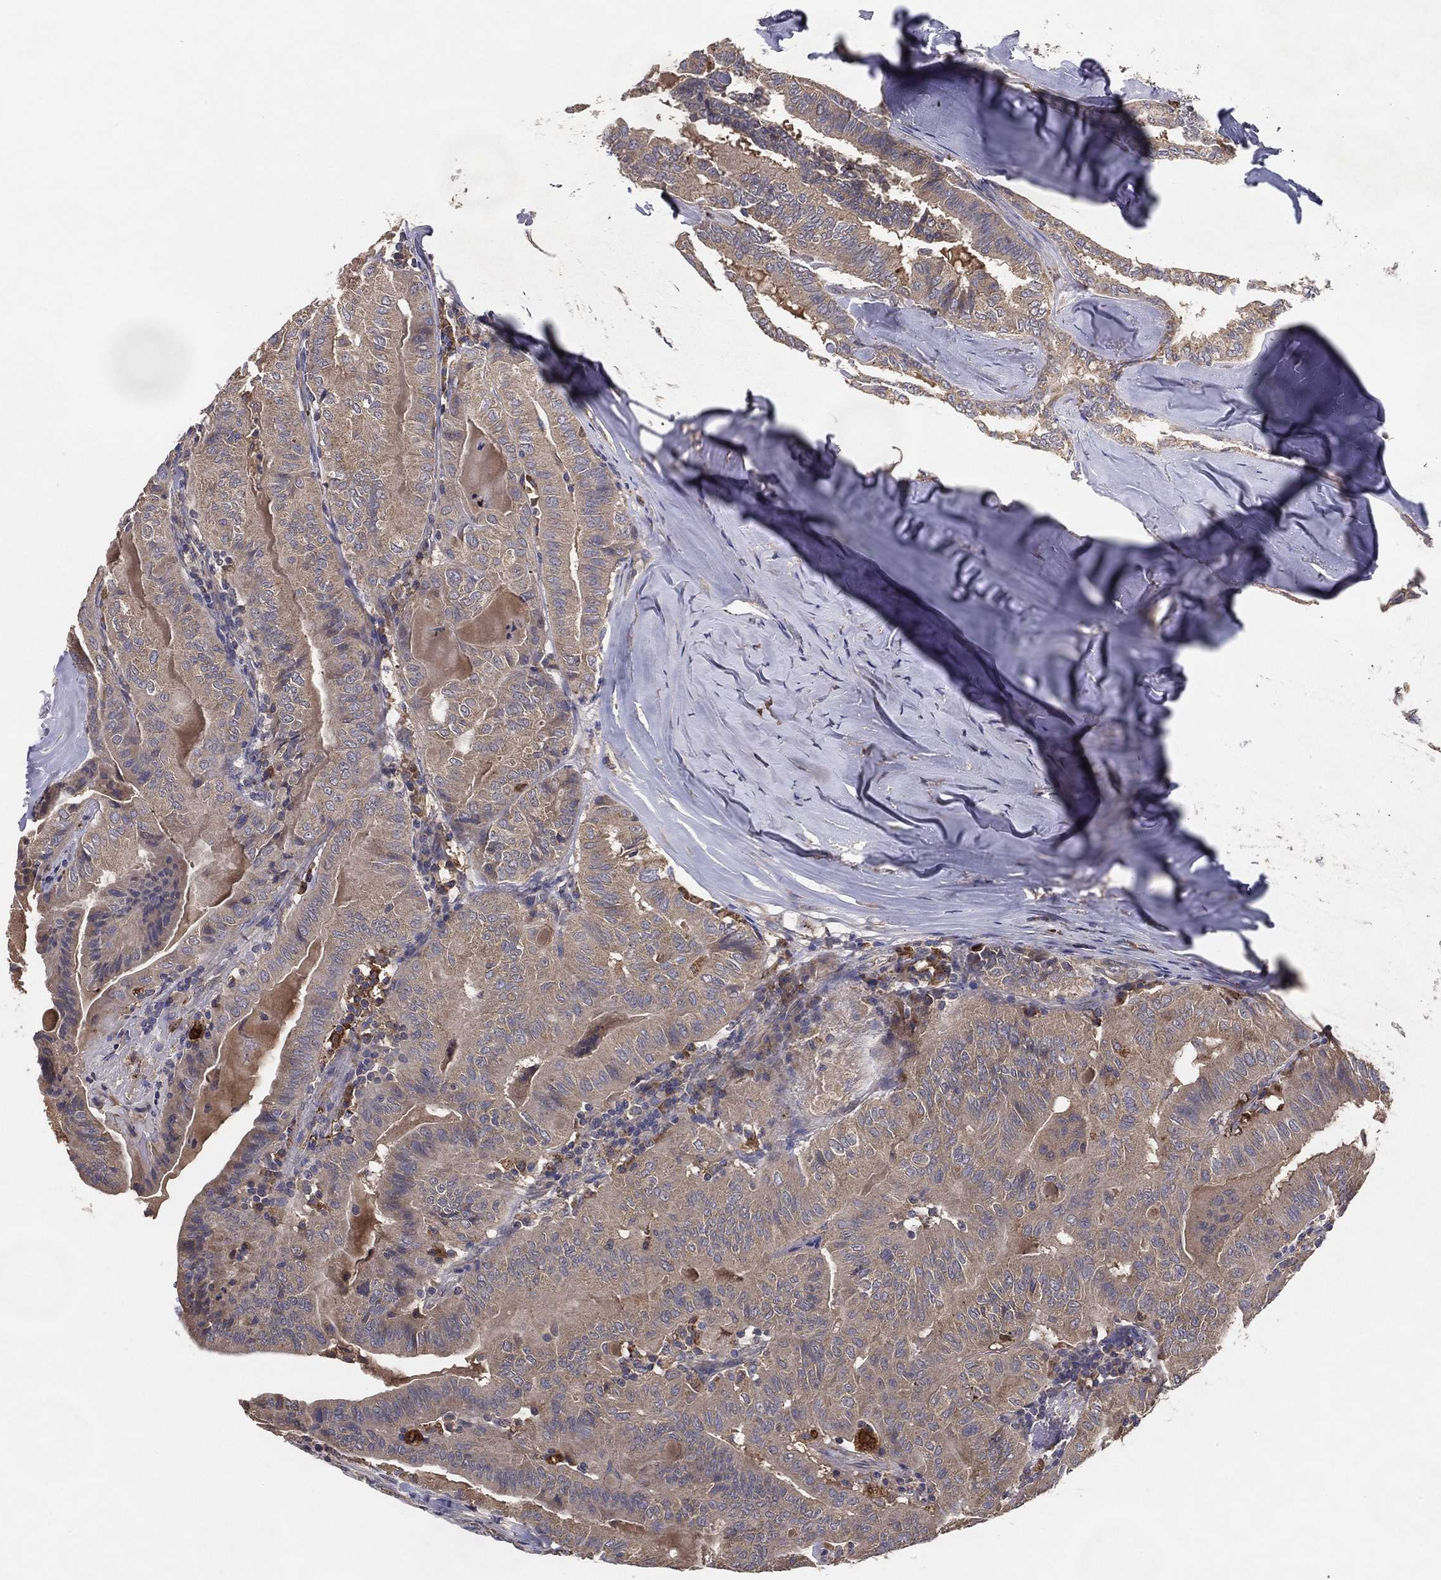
{"staining": {"intensity": "weak", "quantity": ">75%", "location": "cytoplasmic/membranous"}, "tissue": "thyroid cancer", "cell_type": "Tumor cells", "image_type": "cancer", "snomed": [{"axis": "morphology", "description": "Papillary adenocarcinoma, NOS"}, {"axis": "topography", "description": "Thyroid gland"}], "caption": "Protein expression analysis of thyroid papillary adenocarcinoma demonstrates weak cytoplasmic/membranous expression in approximately >75% of tumor cells.", "gene": "MT-ND1", "patient": {"sex": "female", "age": 68}}